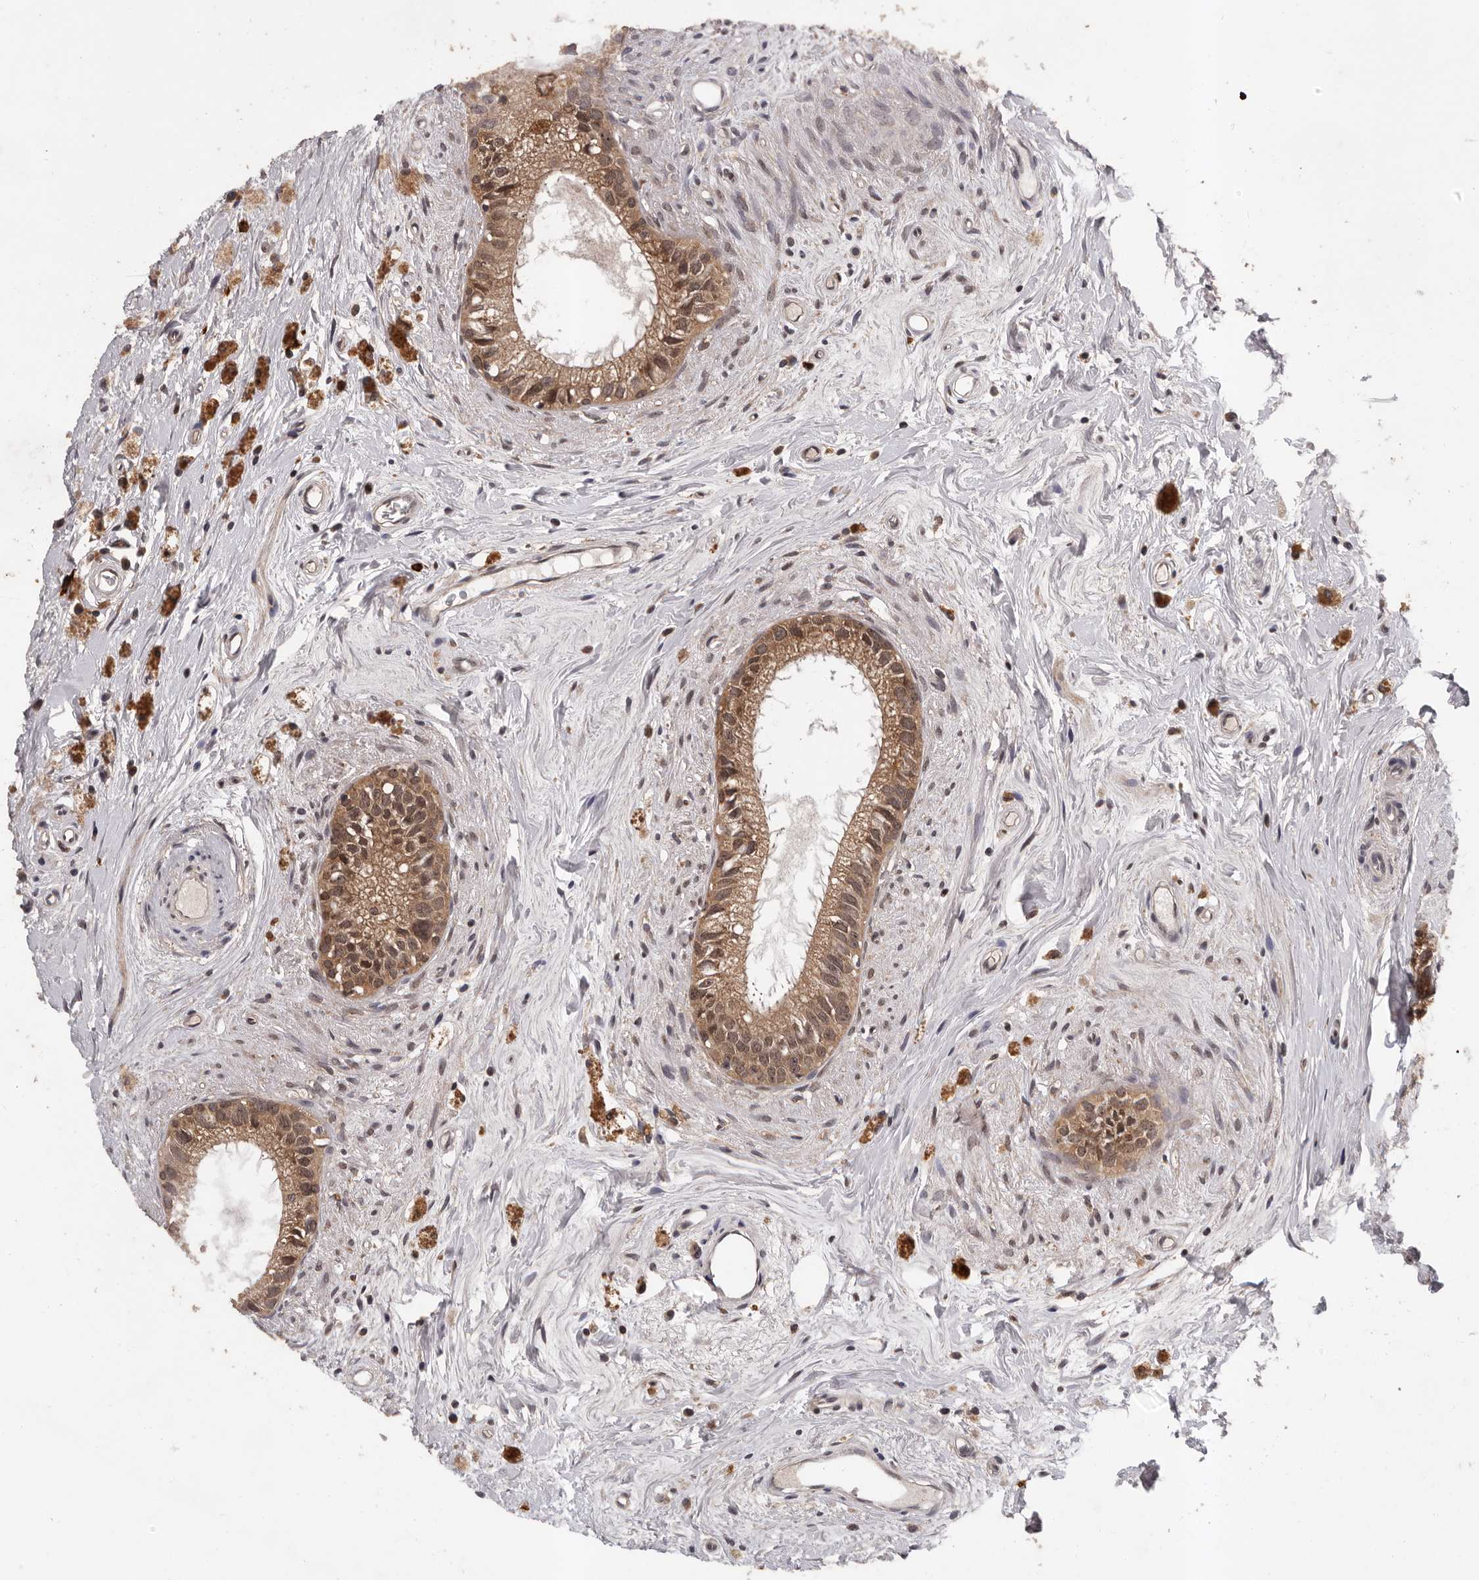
{"staining": {"intensity": "moderate", "quantity": ">75%", "location": "cytoplasmic/membranous,nuclear"}, "tissue": "epididymis", "cell_type": "Glandular cells", "image_type": "normal", "snomed": [{"axis": "morphology", "description": "Normal tissue, NOS"}, {"axis": "topography", "description": "Epididymis"}], "caption": "High-magnification brightfield microscopy of benign epididymis stained with DAB (3,3'-diaminobenzidine) (brown) and counterstained with hematoxylin (blue). glandular cells exhibit moderate cytoplasmic/membranous,nuclear staining is present in about>75% of cells.", "gene": "VPS37A", "patient": {"sex": "male", "age": 80}}